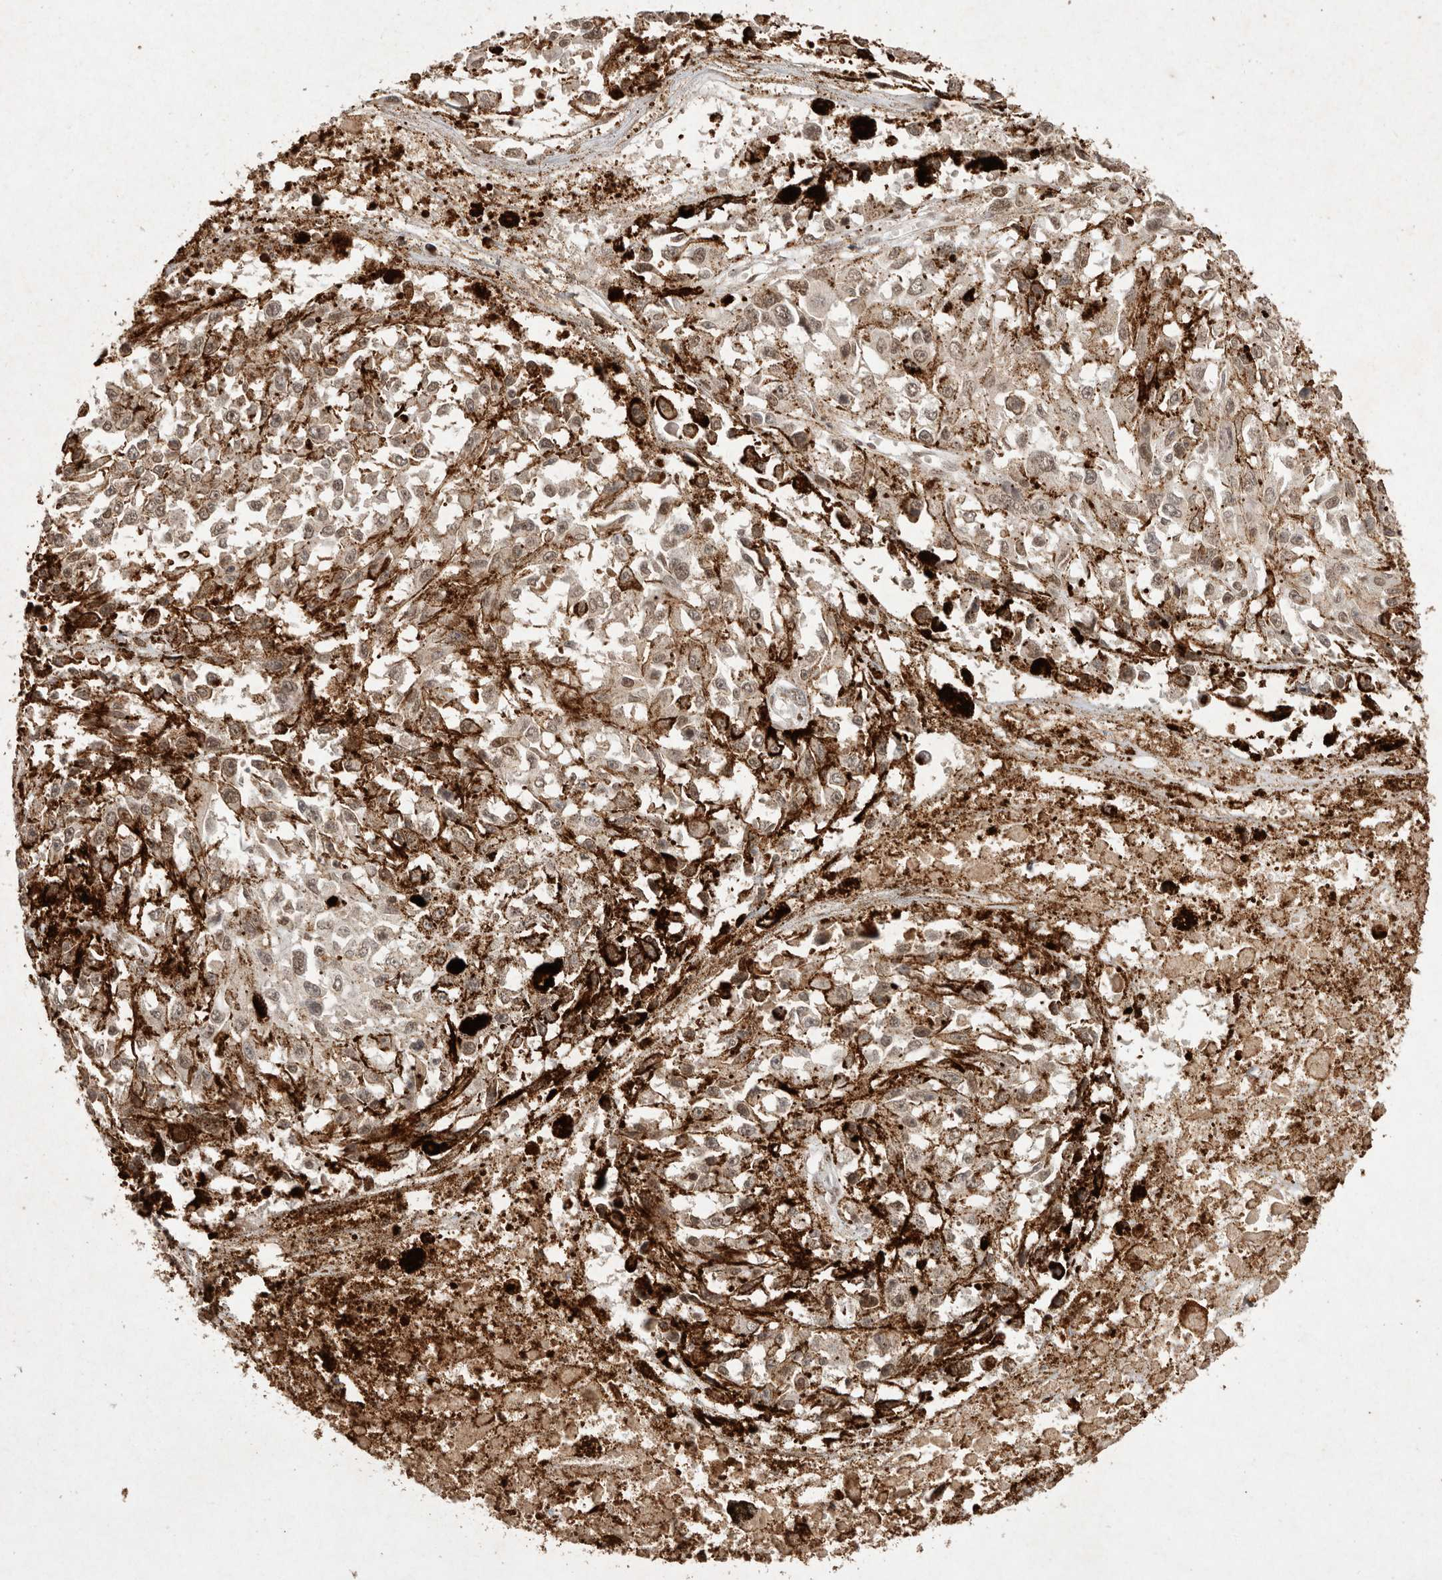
{"staining": {"intensity": "weak", "quantity": ">75%", "location": "nuclear"}, "tissue": "melanoma", "cell_type": "Tumor cells", "image_type": "cancer", "snomed": [{"axis": "morphology", "description": "Malignant melanoma, Metastatic site"}, {"axis": "topography", "description": "Lymph node"}], "caption": "Malignant melanoma (metastatic site) stained with a protein marker displays weak staining in tumor cells.", "gene": "NKX3-2", "patient": {"sex": "male", "age": 59}}